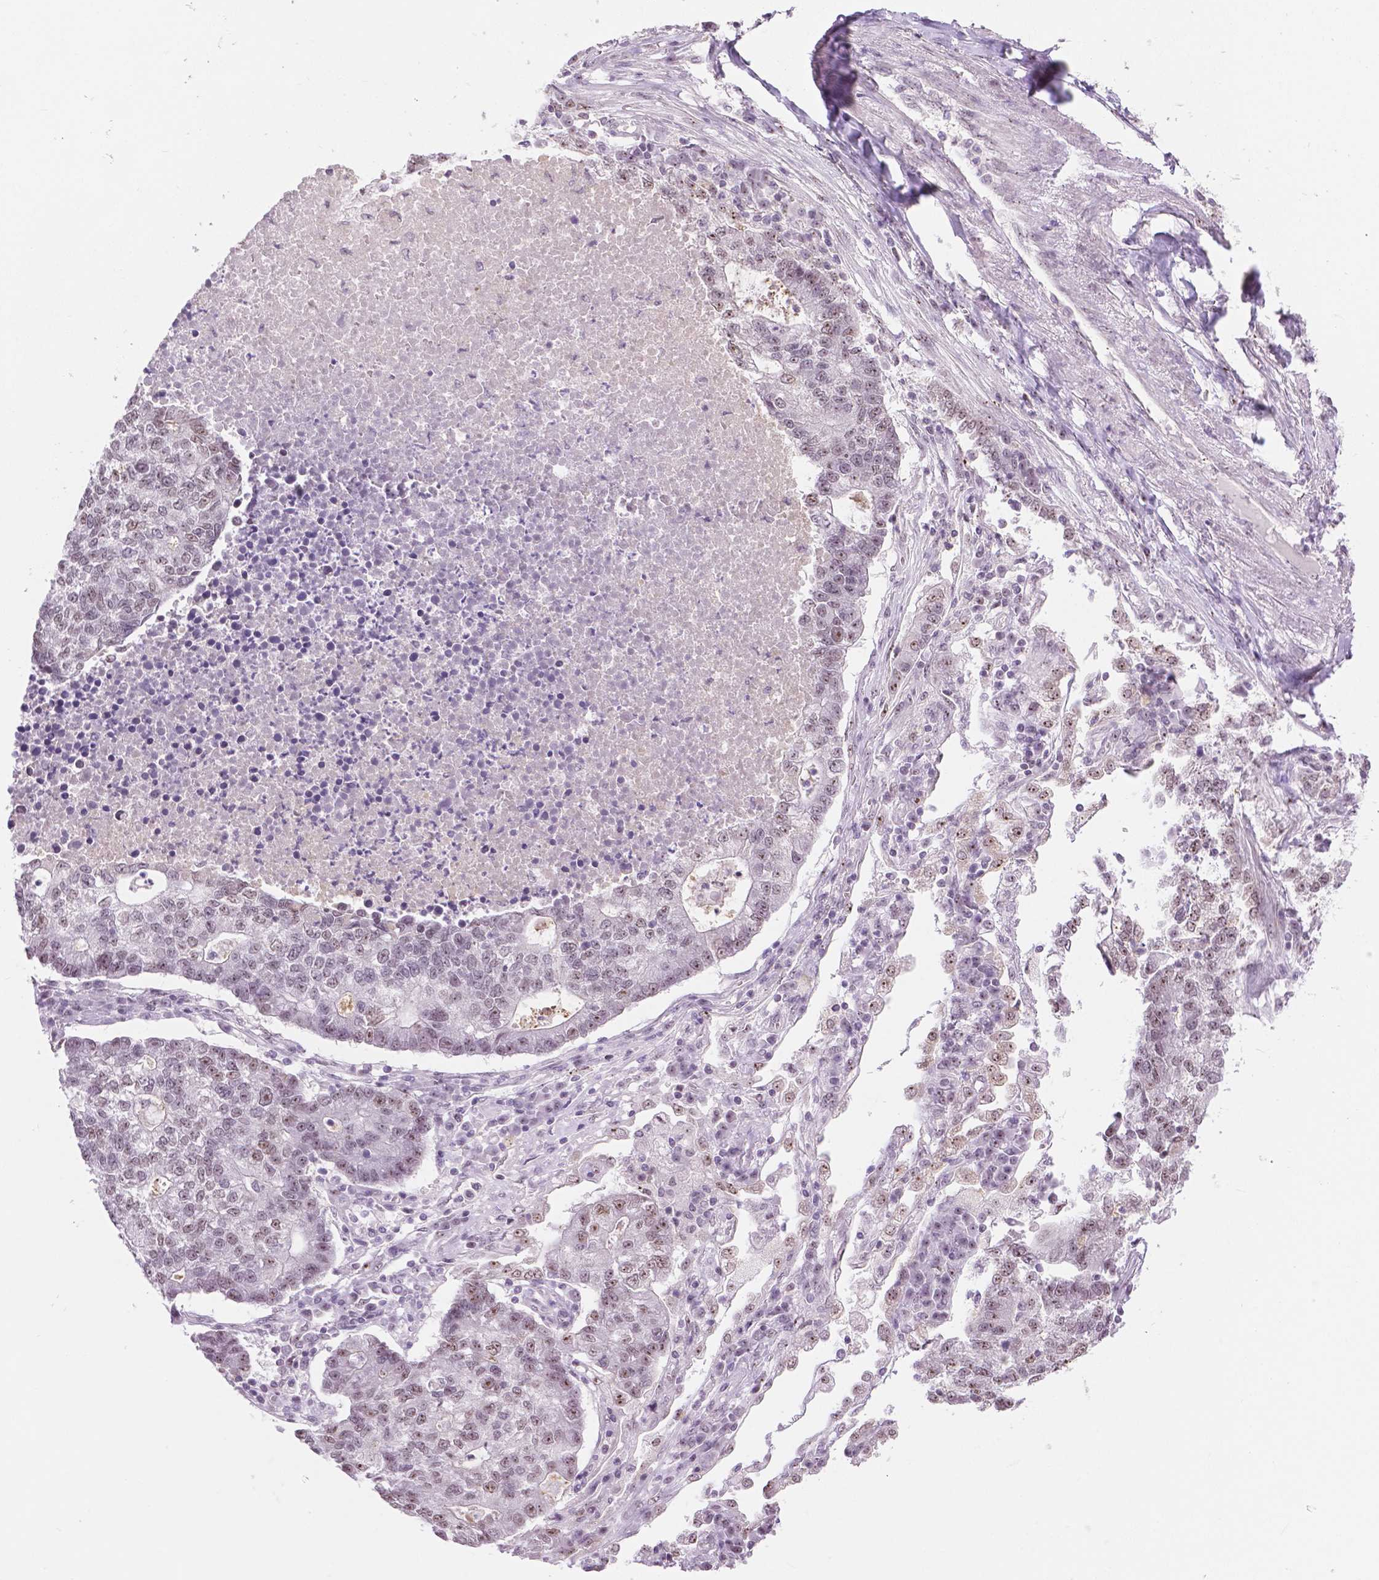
{"staining": {"intensity": "moderate", "quantity": "25%-75%", "location": "nuclear"}, "tissue": "lung cancer", "cell_type": "Tumor cells", "image_type": "cancer", "snomed": [{"axis": "morphology", "description": "Adenocarcinoma, NOS"}, {"axis": "topography", "description": "Lung"}], "caption": "There is medium levels of moderate nuclear expression in tumor cells of lung cancer (adenocarcinoma), as demonstrated by immunohistochemical staining (brown color).", "gene": "NHP2", "patient": {"sex": "male", "age": 57}}